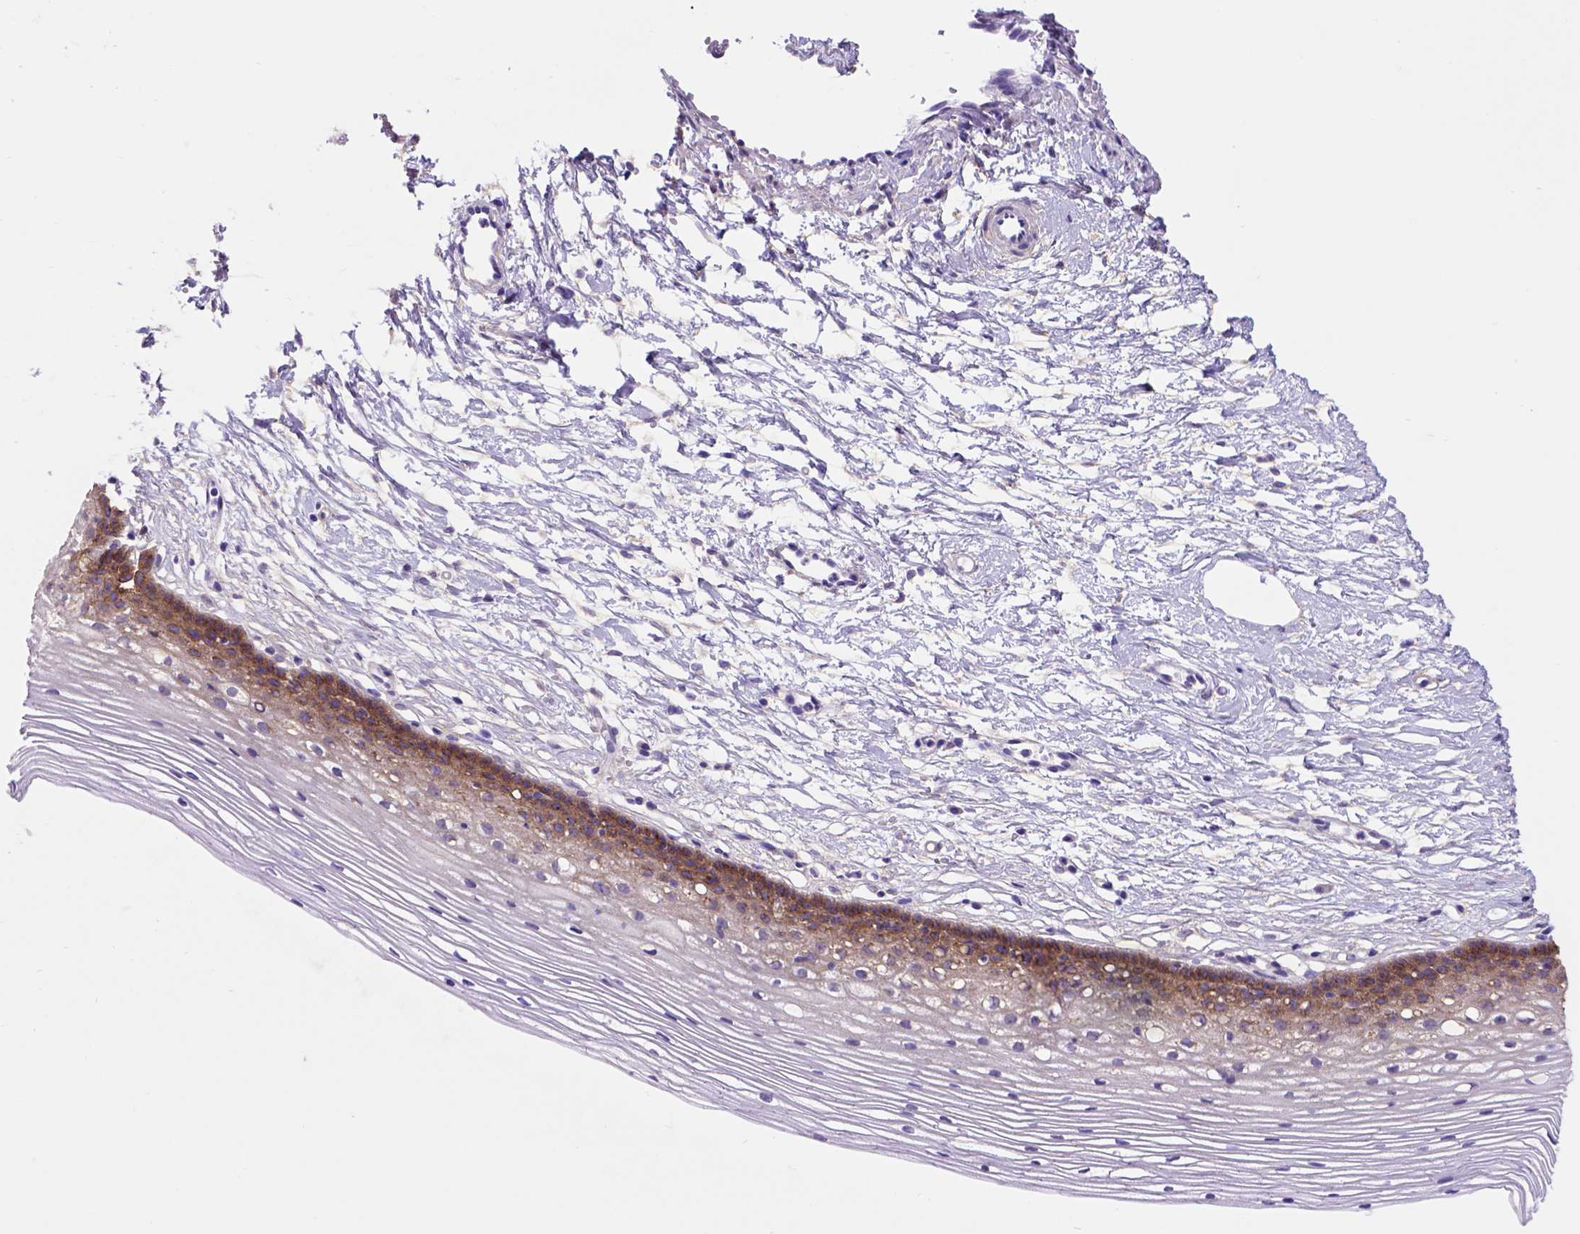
{"staining": {"intensity": "negative", "quantity": "none", "location": "none"}, "tissue": "cervix", "cell_type": "Glandular cells", "image_type": "normal", "snomed": [{"axis": "morphology", "description": "Normal tissue, NOS"}, {"axis": "topography", "description": "Cervix"}], "caption": "Immunohistochemistry of benign human cervix exhibits no staining in glandular cells.", "gene": "EGFR", "patient": {"sex": "female", "age": 40}}